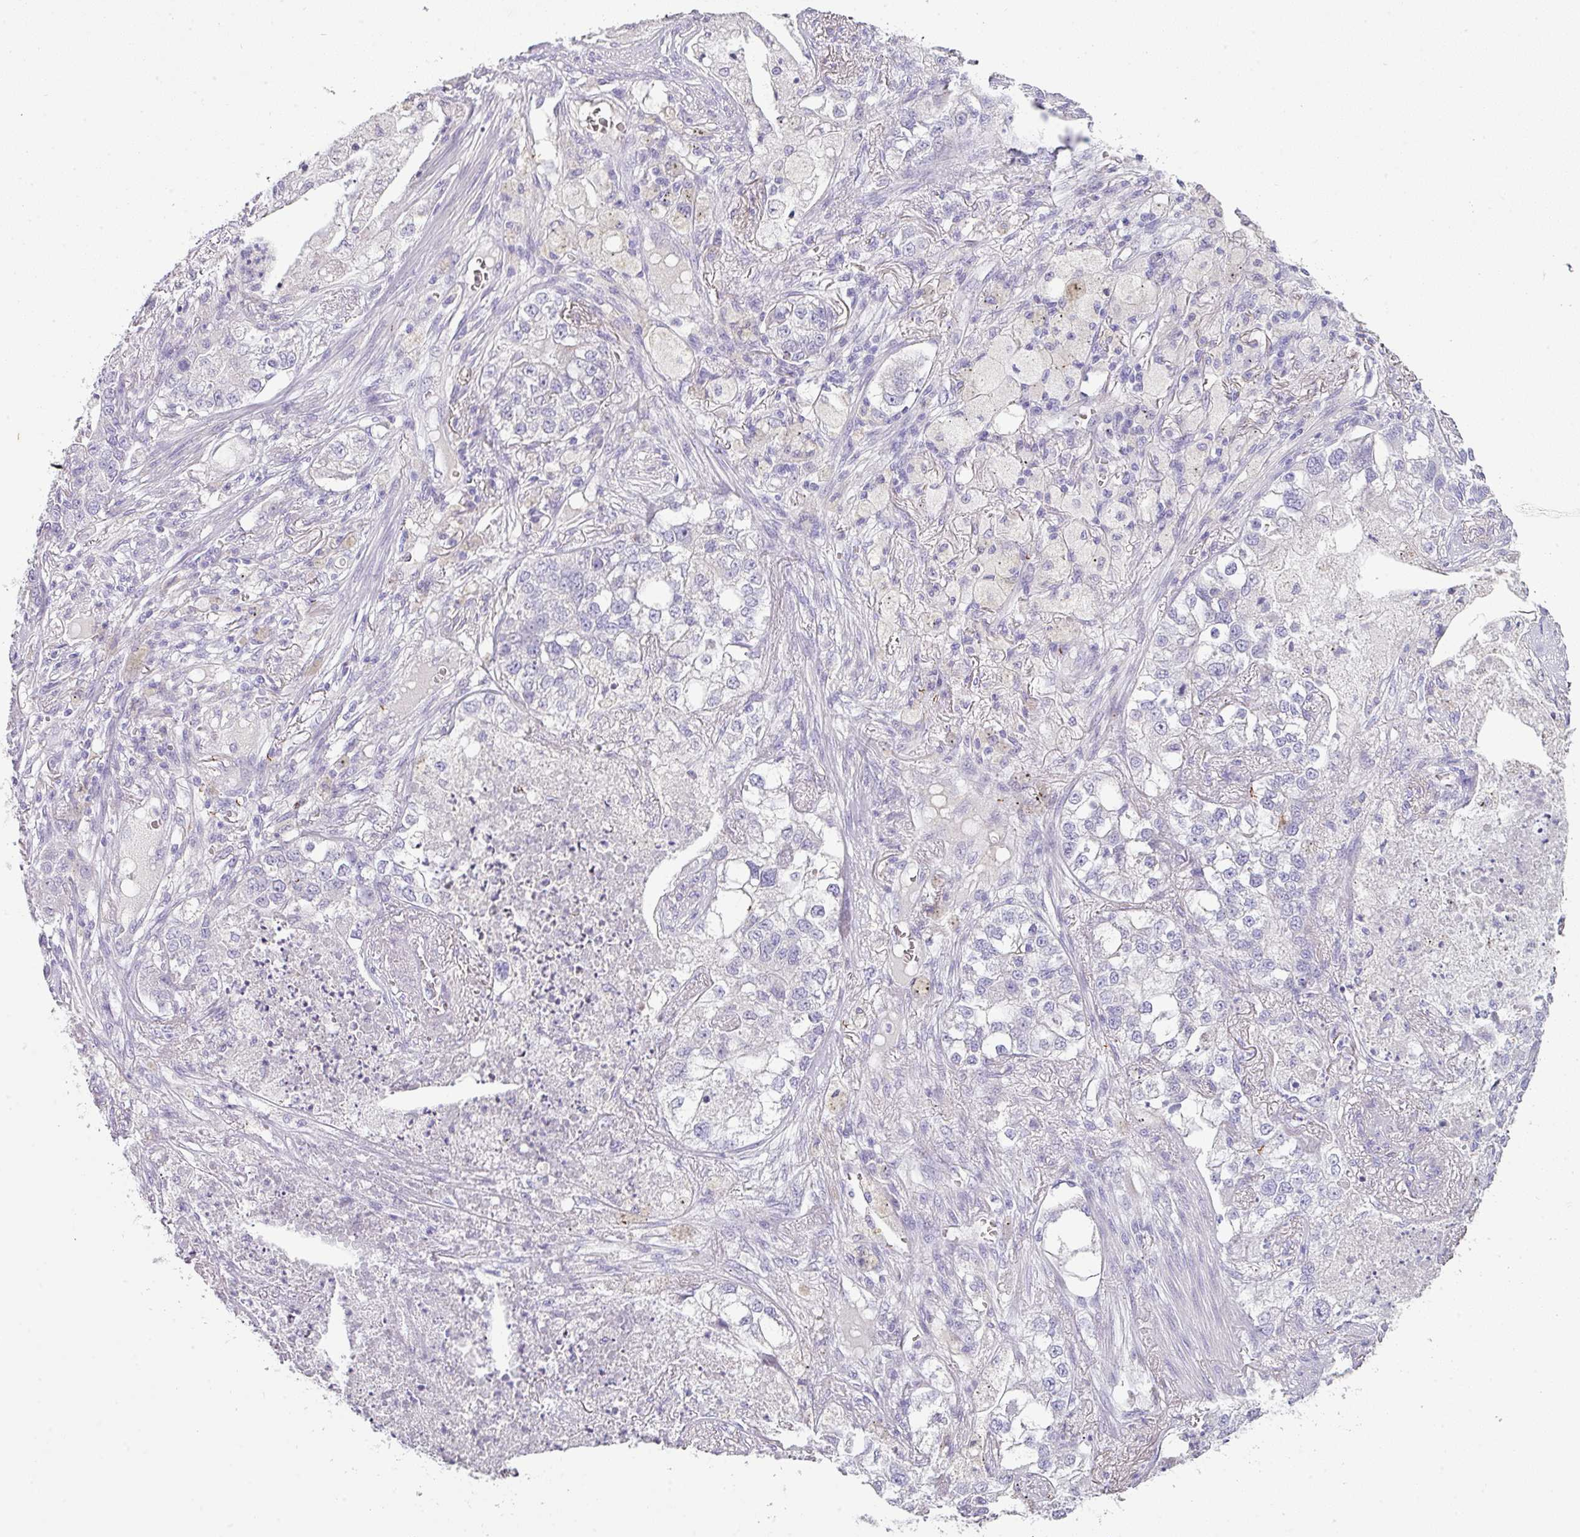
{"staining": {"intensity": "negative", "quantity": "none", "location": "none"}, "tissue": "lung cancer", "cell_type": "Tumor cells", "image_type": "cancer", "snomed": [{"axis": "morphology", "description": "Adenocarcinoma, NOS"}, {"axis": "topography", "description": "Lung"}], "caption": "Immunohistochemistry of lung cancer shows no expression in tumor cells.", "gene": "OR52N1", "patient": {"sex": "male", "age": 49}}